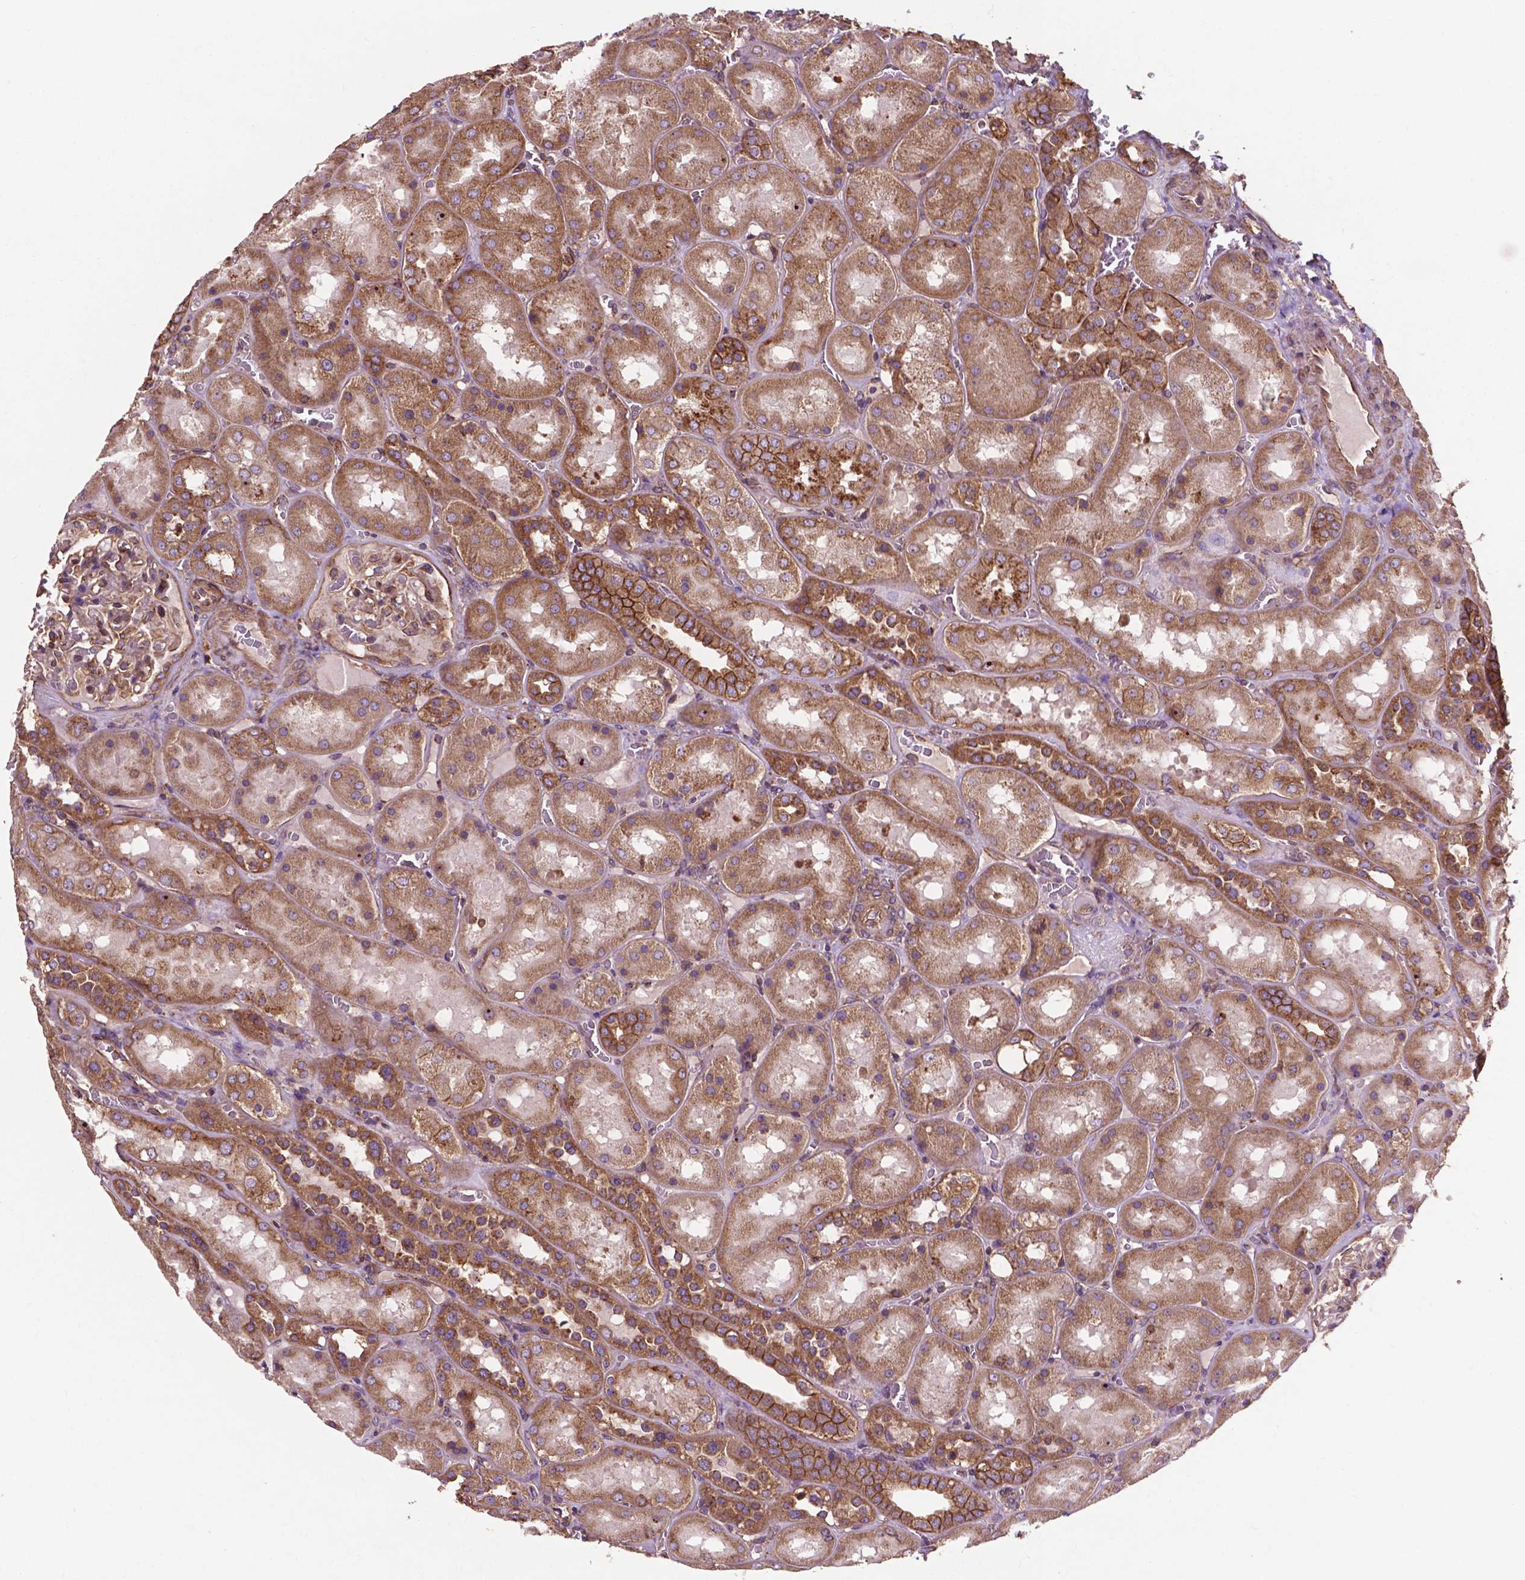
{"staining": {"intensity": "moderate", "quantity": "25%-75%", "location": "cytoplasmic/membranous"}, "tissue": "kidney", "cell_type": "Cells in glomeruli", "image_type": "normal", "snomed": [{"axis": "morphology", "description": "Normal tissue, NOS"}, {"axis": "topography", "description": "Kidney"}], "caption": "Protein expression analysis of unremarkable kidney exhibits moderate cytoplasmic/membranous positivity in about 25%-75% of cells in glomeruli.", "gene": "CCDC71L", "patient": {"sex": "male", "age": 73}}